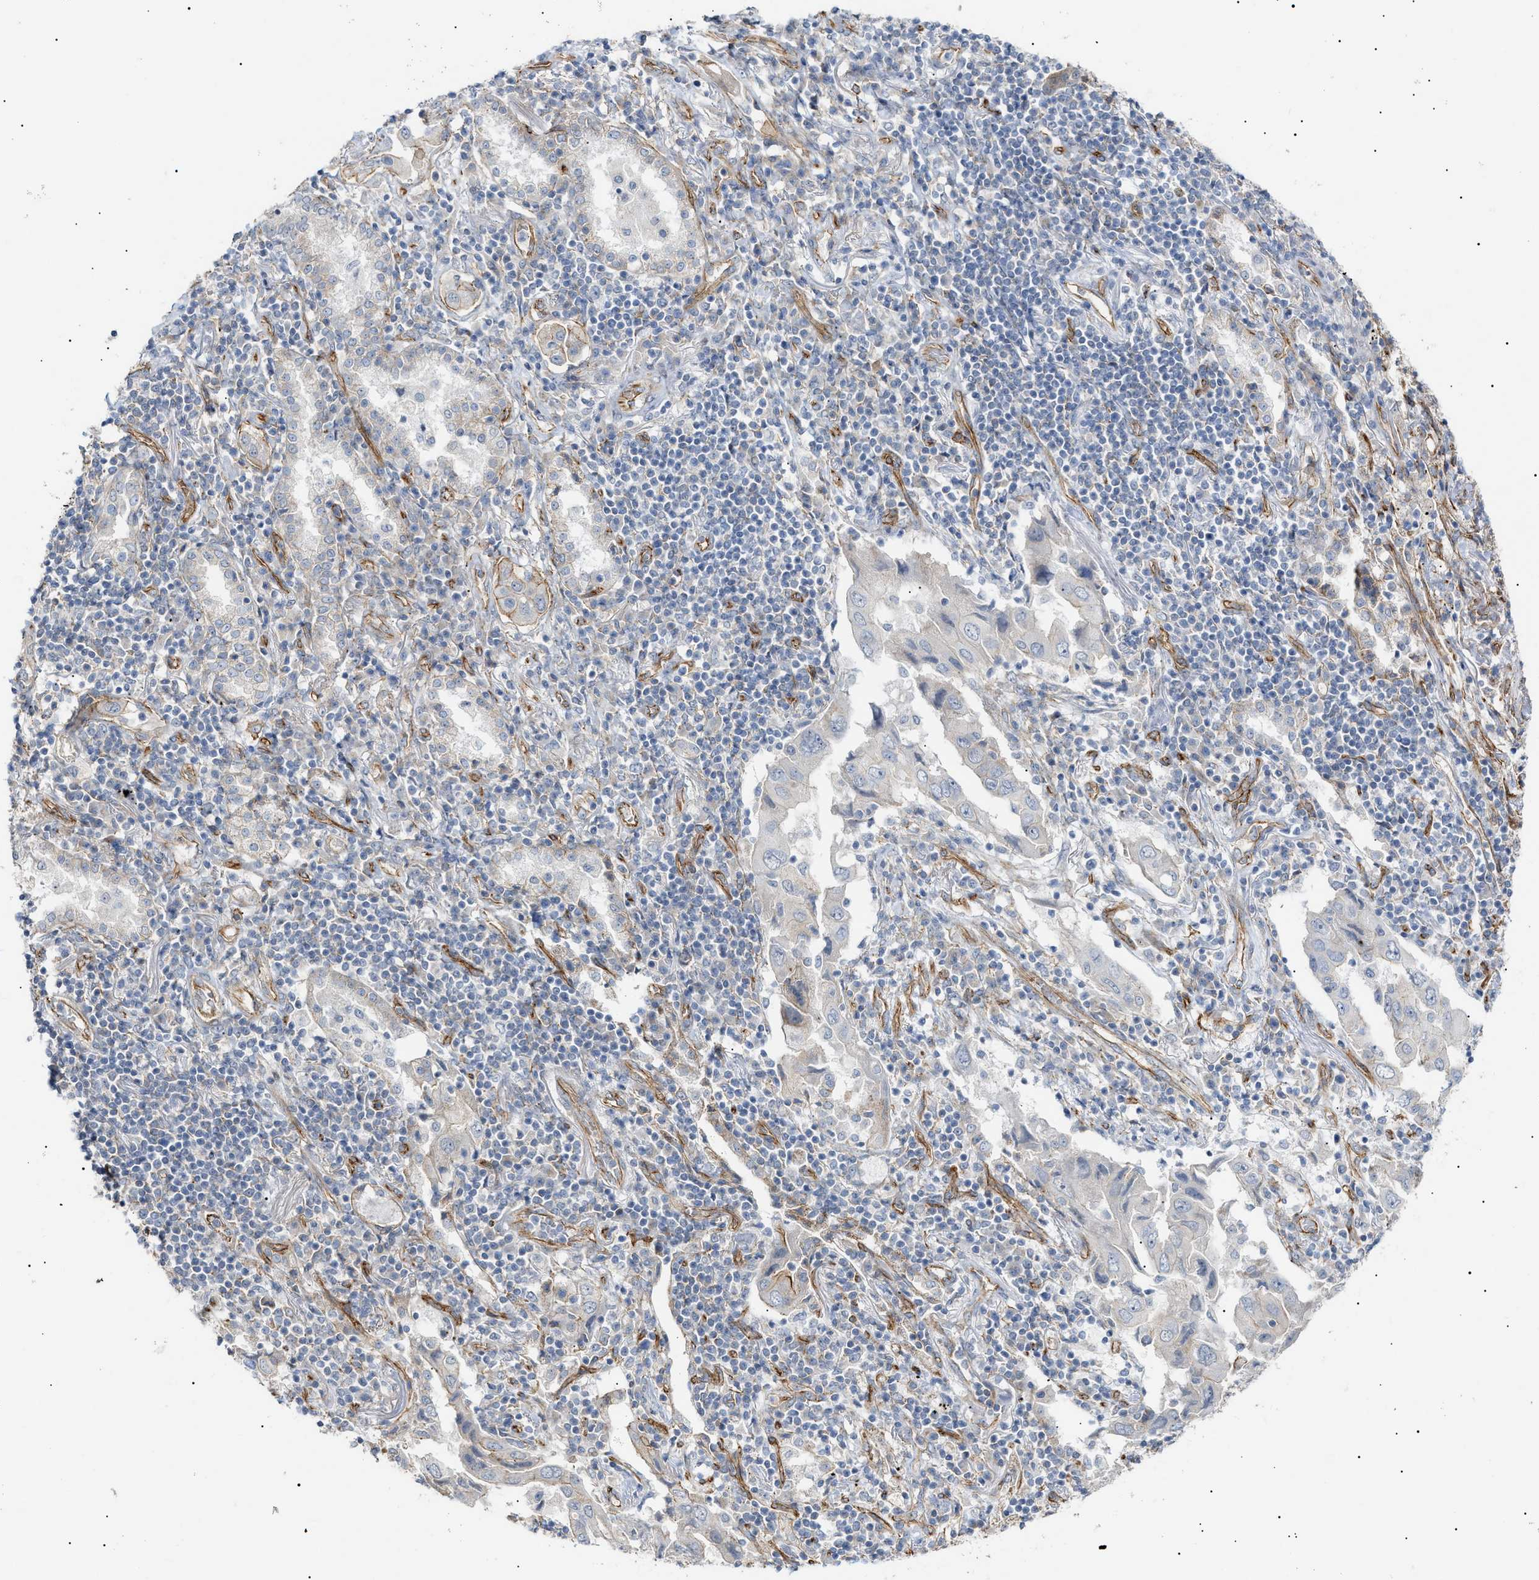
{"staining": {"intensity": "weak", "quantity": "<25%", "location": "cytoplasmic/membranous"}, "tissue": "lung cancer", "cell_type": "Tumor cells", "image_type": "cancer", "snomed": [{"axis": "morphology", "description": "Adenocarcinoma, NOS"}, {"axis": "topography", "description": "Lung"}], "caption": "Tumor cells are negative for protein expression in human lung adenocarcinoma.", "gene": "ZFHX2", "patient": {"sex": "female", "age": 65}}